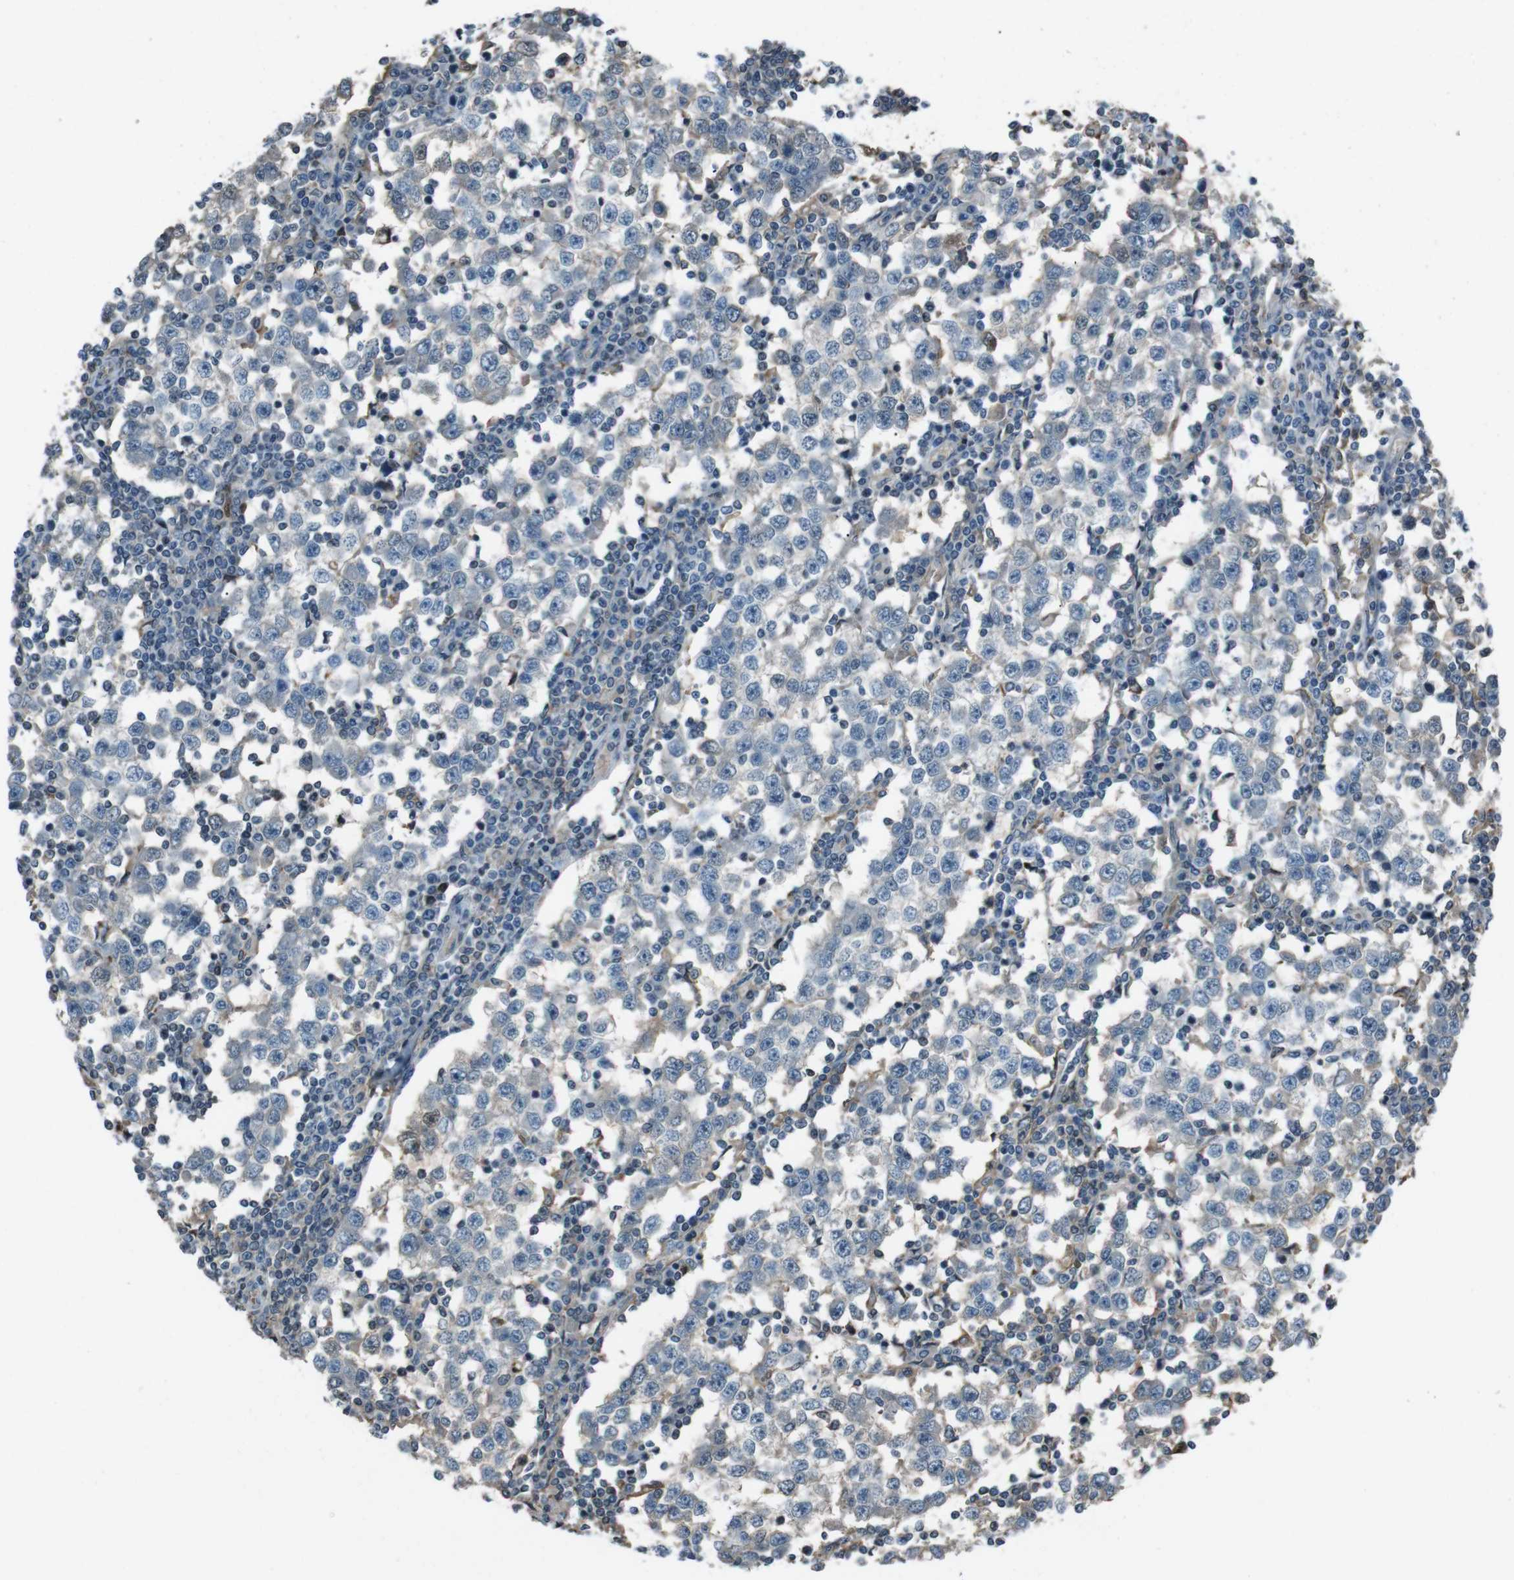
{"staining": {"intensity": "negative", "quantity": "none", "location": "none"}, "tissue": "testis cancer", "cell_type": "Tumor cells", "image_type": "cancer", "snomed": [{"axis": "morphology", "description": "Seminoma, NOS"}, {"axis": "topography", "description": "Testis"}], "caption": "Image shows no protein staining in tumor cells of testis cancer (seminoma) tissue.", "gene": "UGT1A6", "patient": {"sex": "male", "age": 65}}